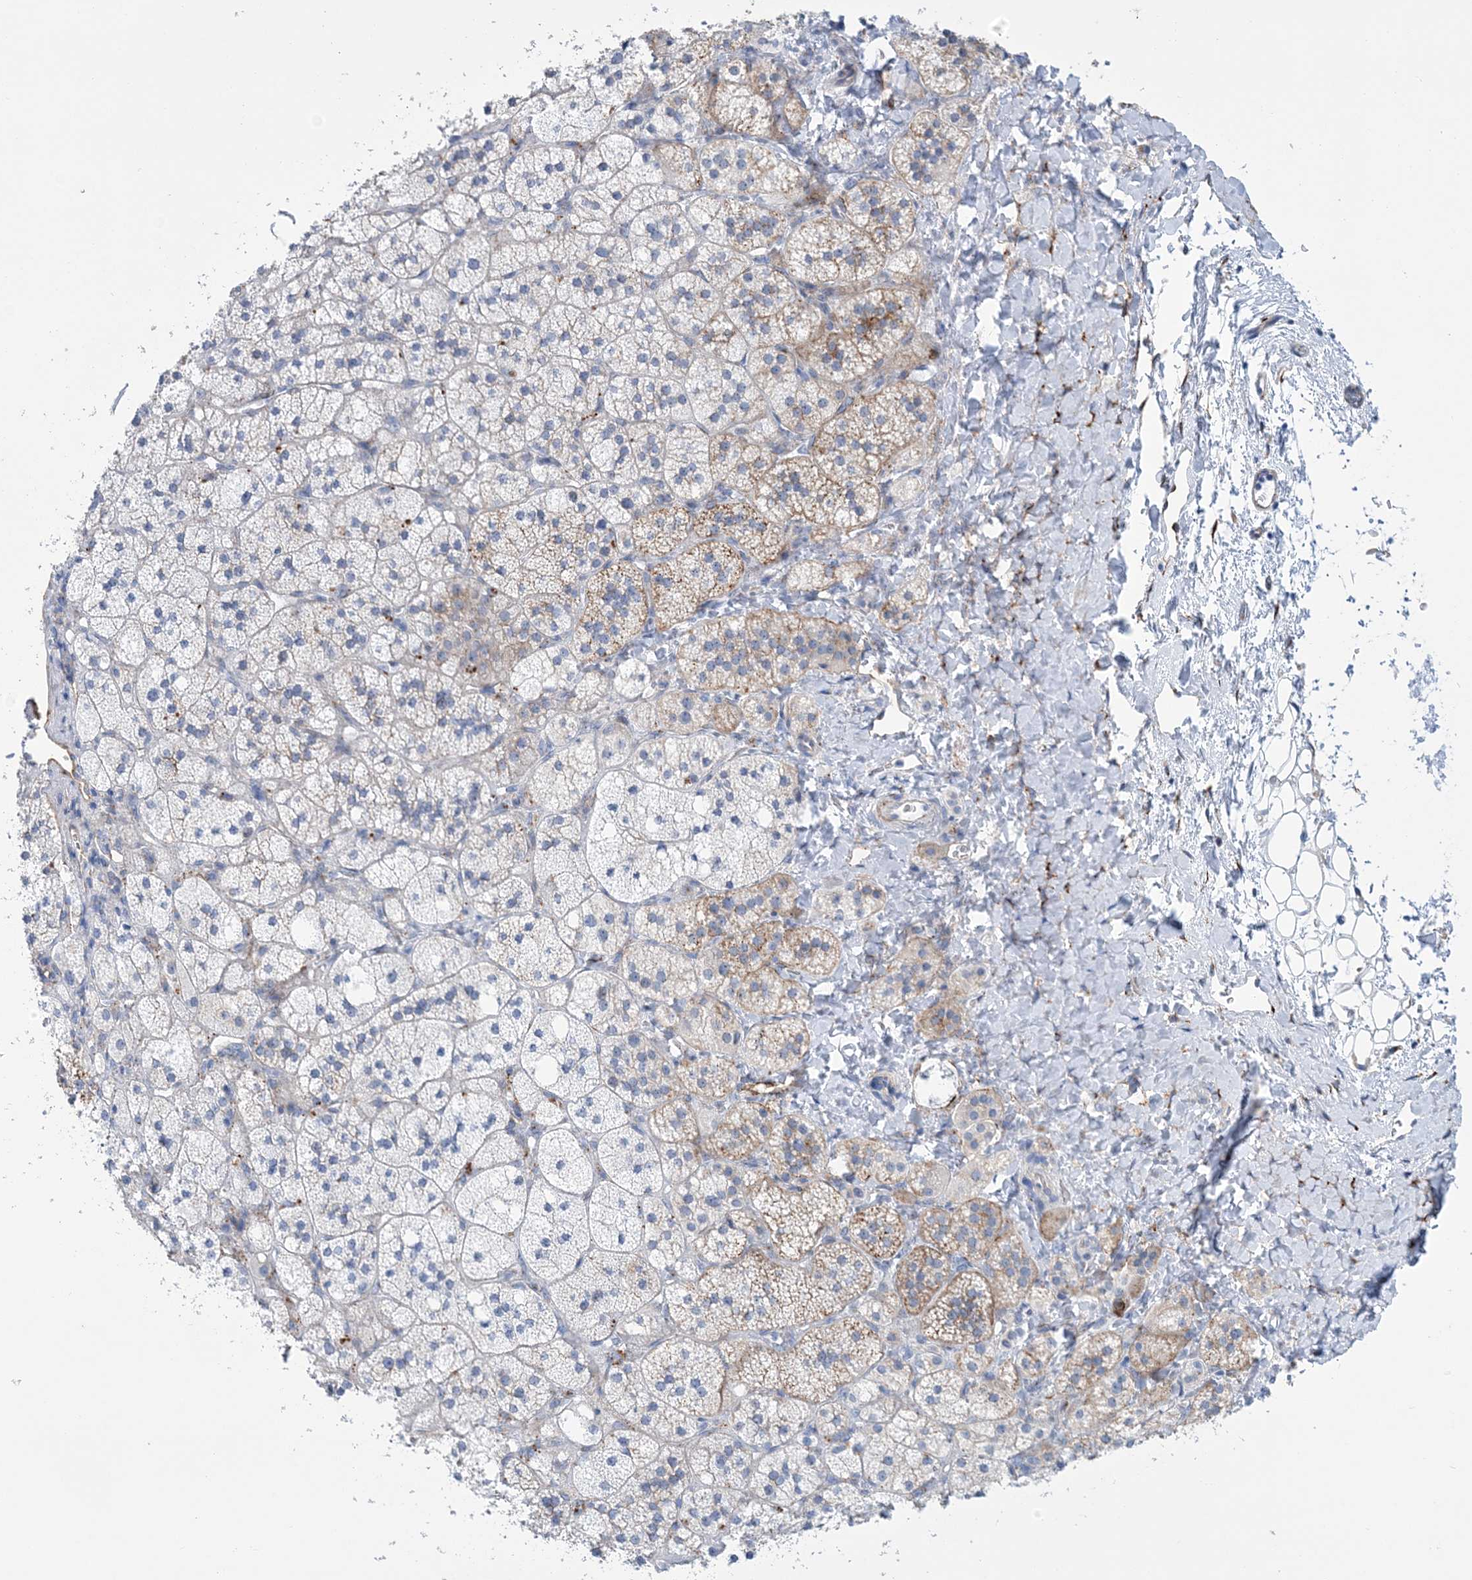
{"staining": {"intensity": "moderate", "quantity": "<25%", "location": "cytoplasmic/membranous"}, "tissue": "adrenal gland", "cell_type": "Glandular cells", "image_type": "normal", "snomed": [{"axis": "morphology", "description": "Normal tissue, NOS"}, {"axis": "topography", "description": "Adrenal gland"}], "caption": "The image shows staining of unremarkable adrenal gland, revealing moderate cytoplasmic/membranous protein positivity (brown color) within glandular cells.", "gene": "RAB11FIP5", "patient": {"sex": "male", "age": 61}}